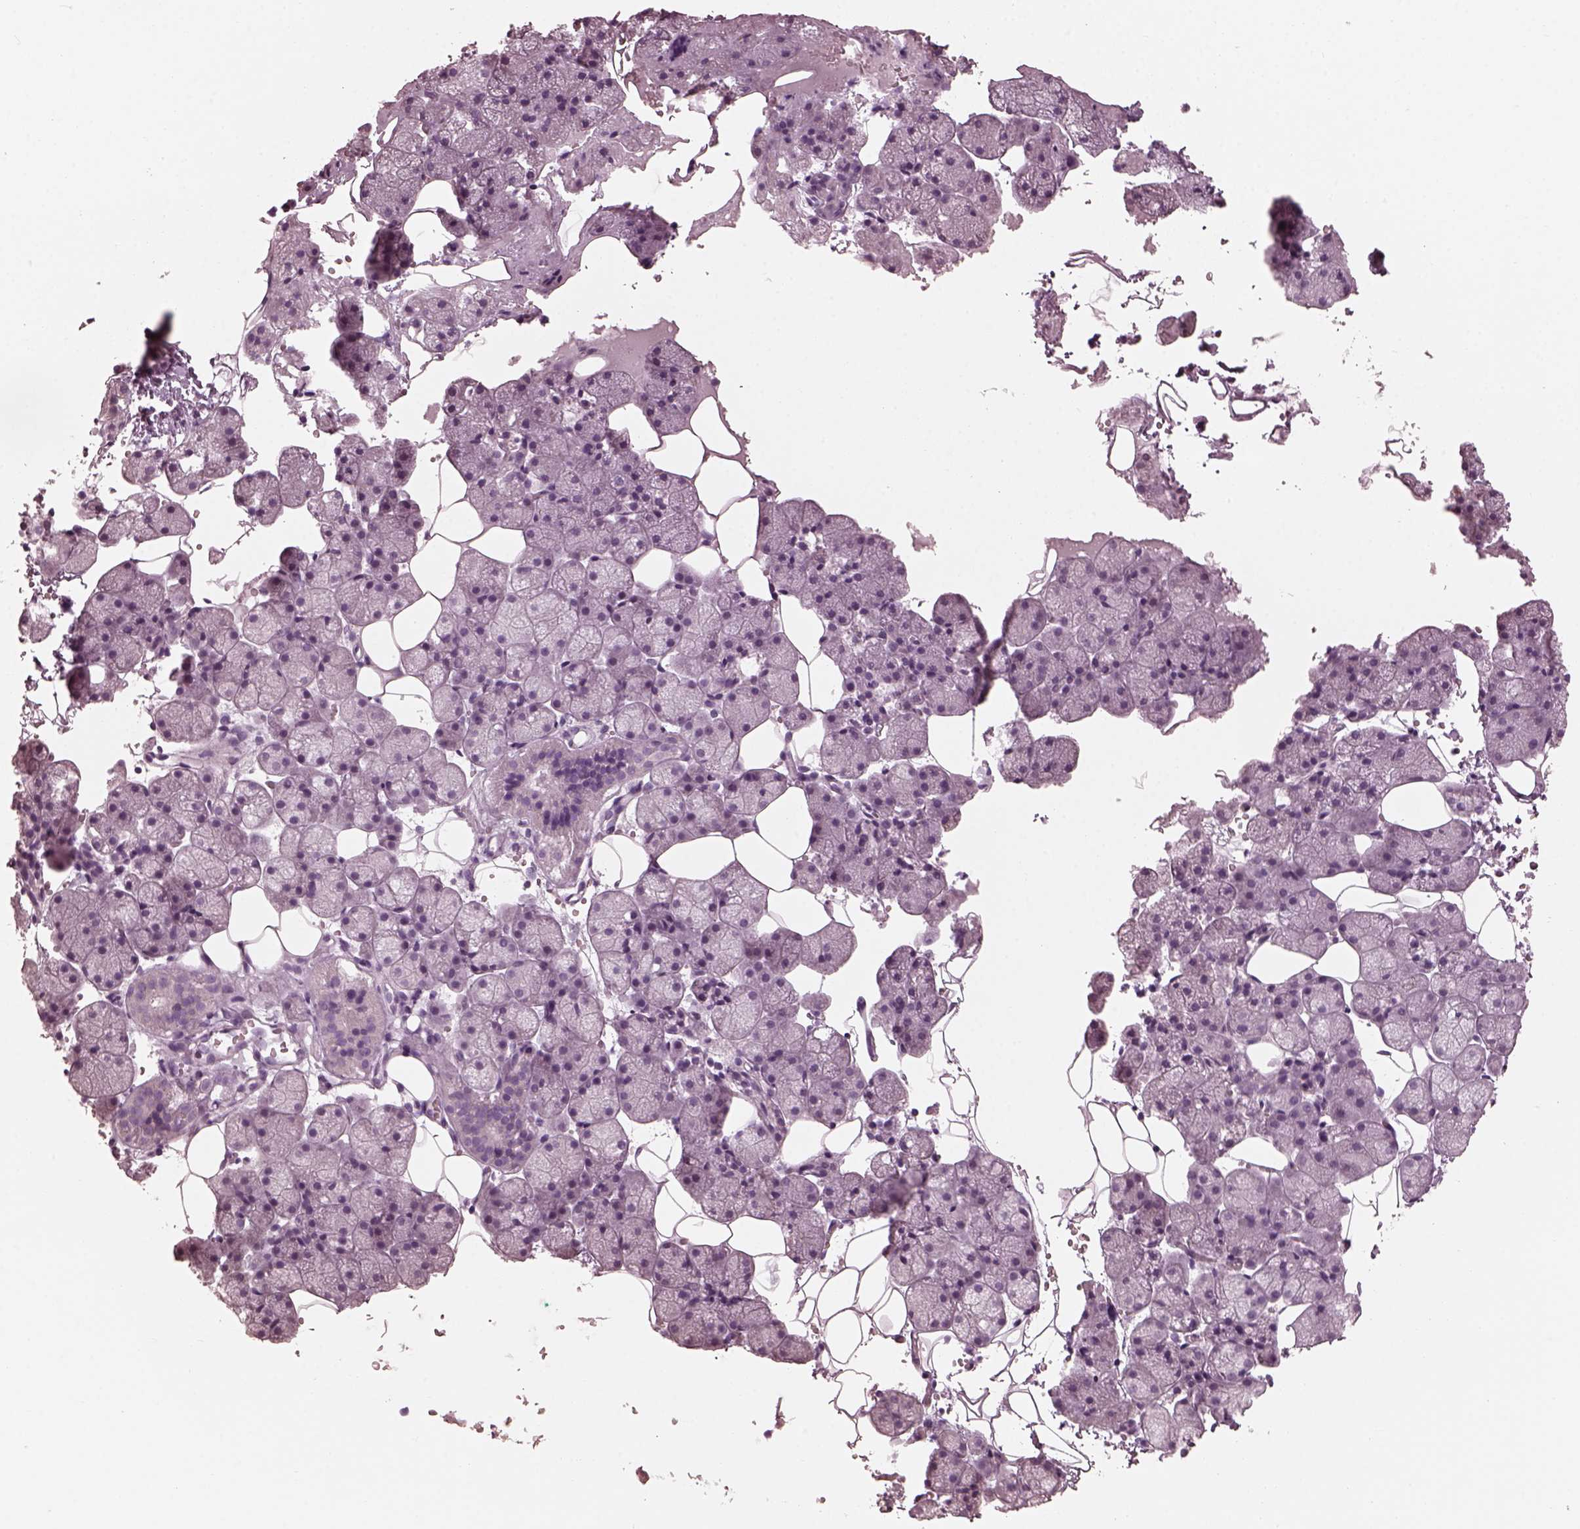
{"staining": {"intensity": "negative", "quantity": "none", "location": "none"}, "tissue": "salivary gland", "cell_type": "Glandular cells", "image_type": "normal", "snomed": [{"axis": "morphology", "description": "Normal tissue, NOS"}, {"axis": "topography", "description": "Salivary gland"}], "caption": "This is an IHC micrograph of benign salivary gland. There is no positivity in glandular cells.", "gene": "SAXO2", "patient": {"sex": "male", "age": 38}}